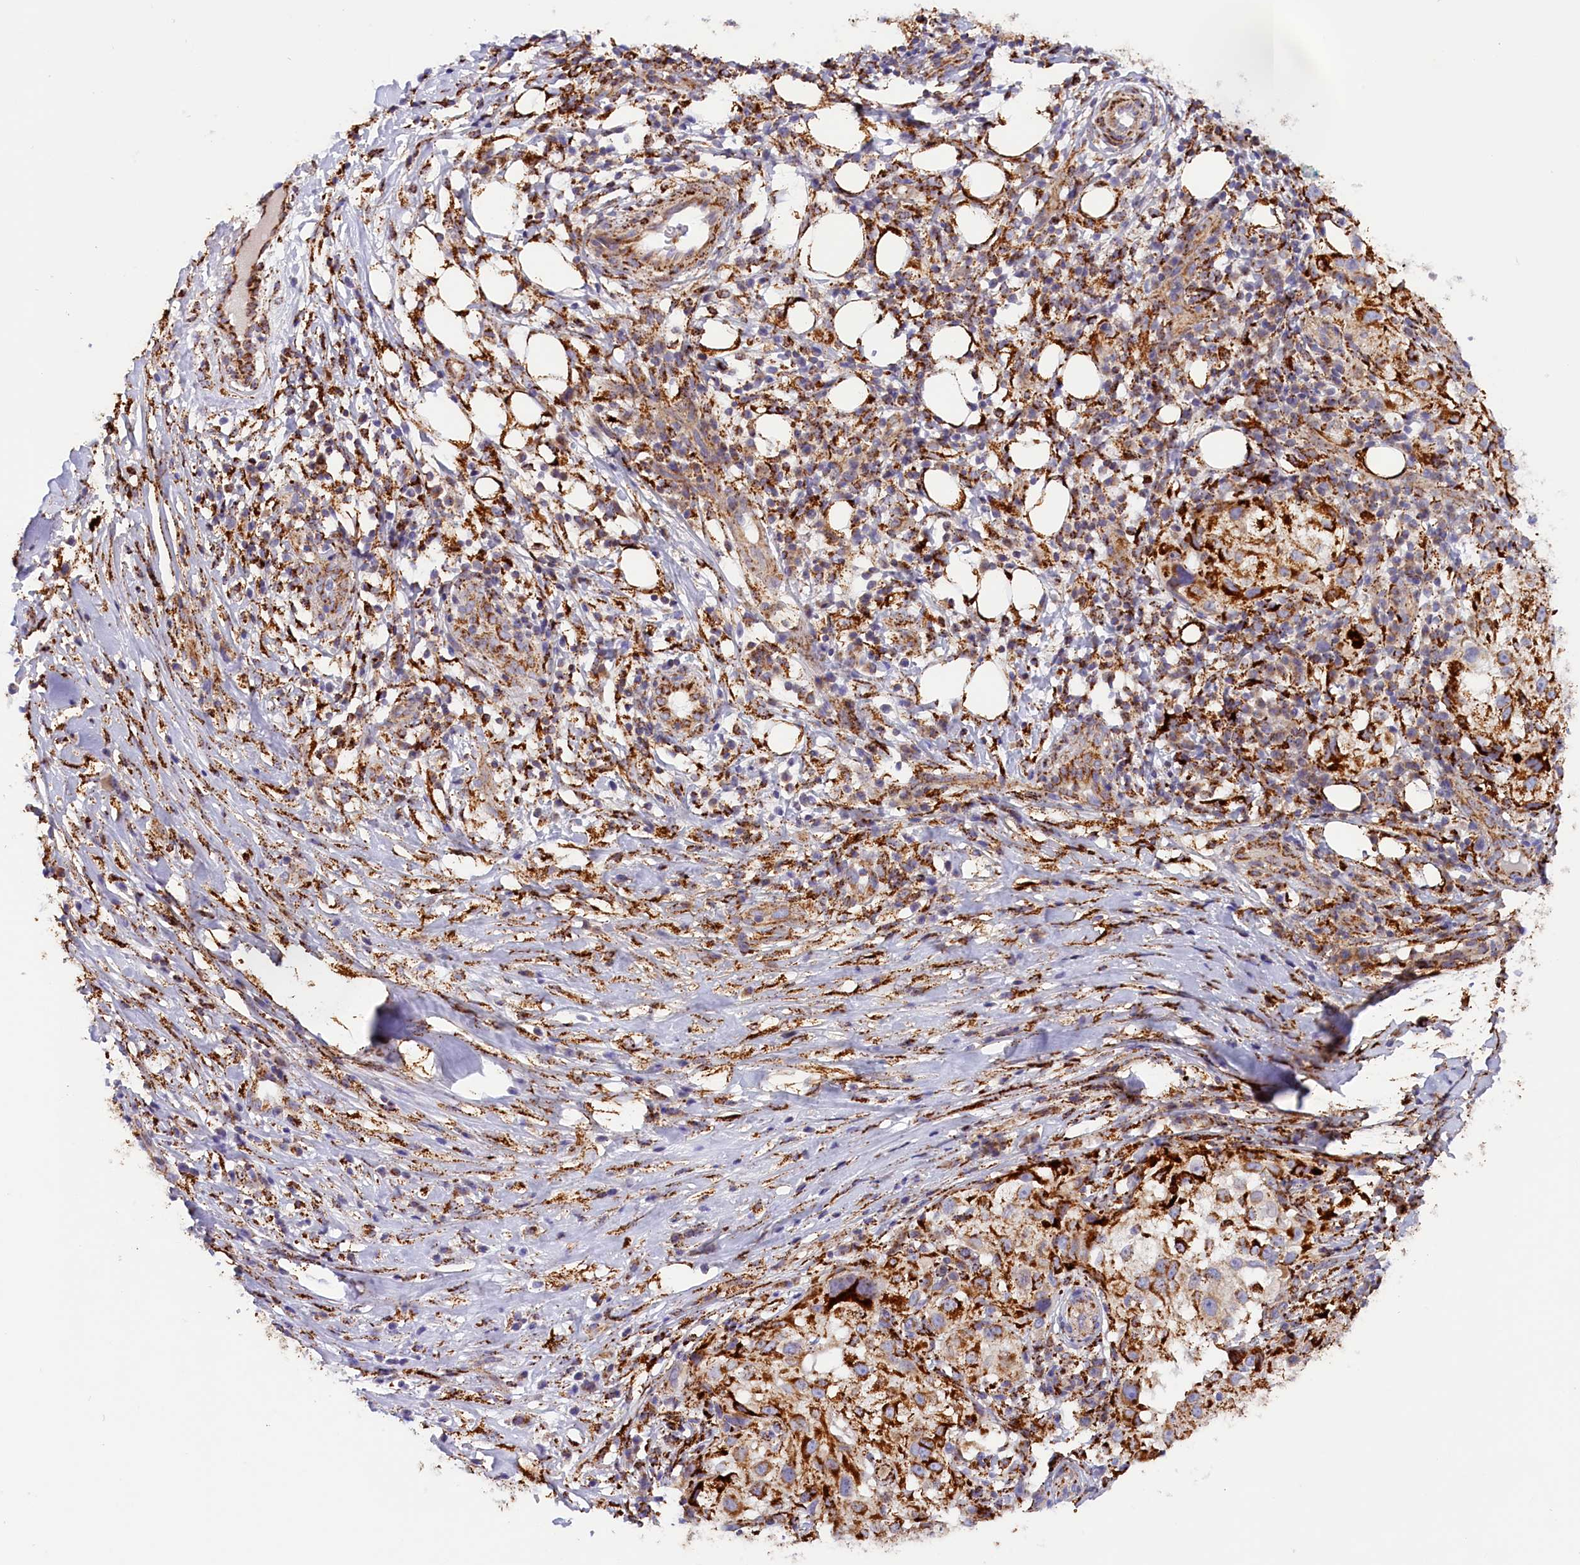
{"staining": {"intensity": "strong", "quantity": ">75%", "location": "cytoplasmic/membranous"}, "tissue": "melanoma", "cell_type": "Tumor cells", "image_type": "cancer", "snomed": [{"axis": "morphology", "description": "Necrosis, NOS"}, {"axis": "morphology", "description": "Malignant melanoma, NOS"}, {"axis": "topography", "description": "Skin"}], "caption": "Immunohistochemical staining of malignant melanoma displays strong cytoplasmic/membranous protein positivity in about >75% of tumor cells.", "gene": "AKTIP", "patient": {"sex": "female", "age": 87}}